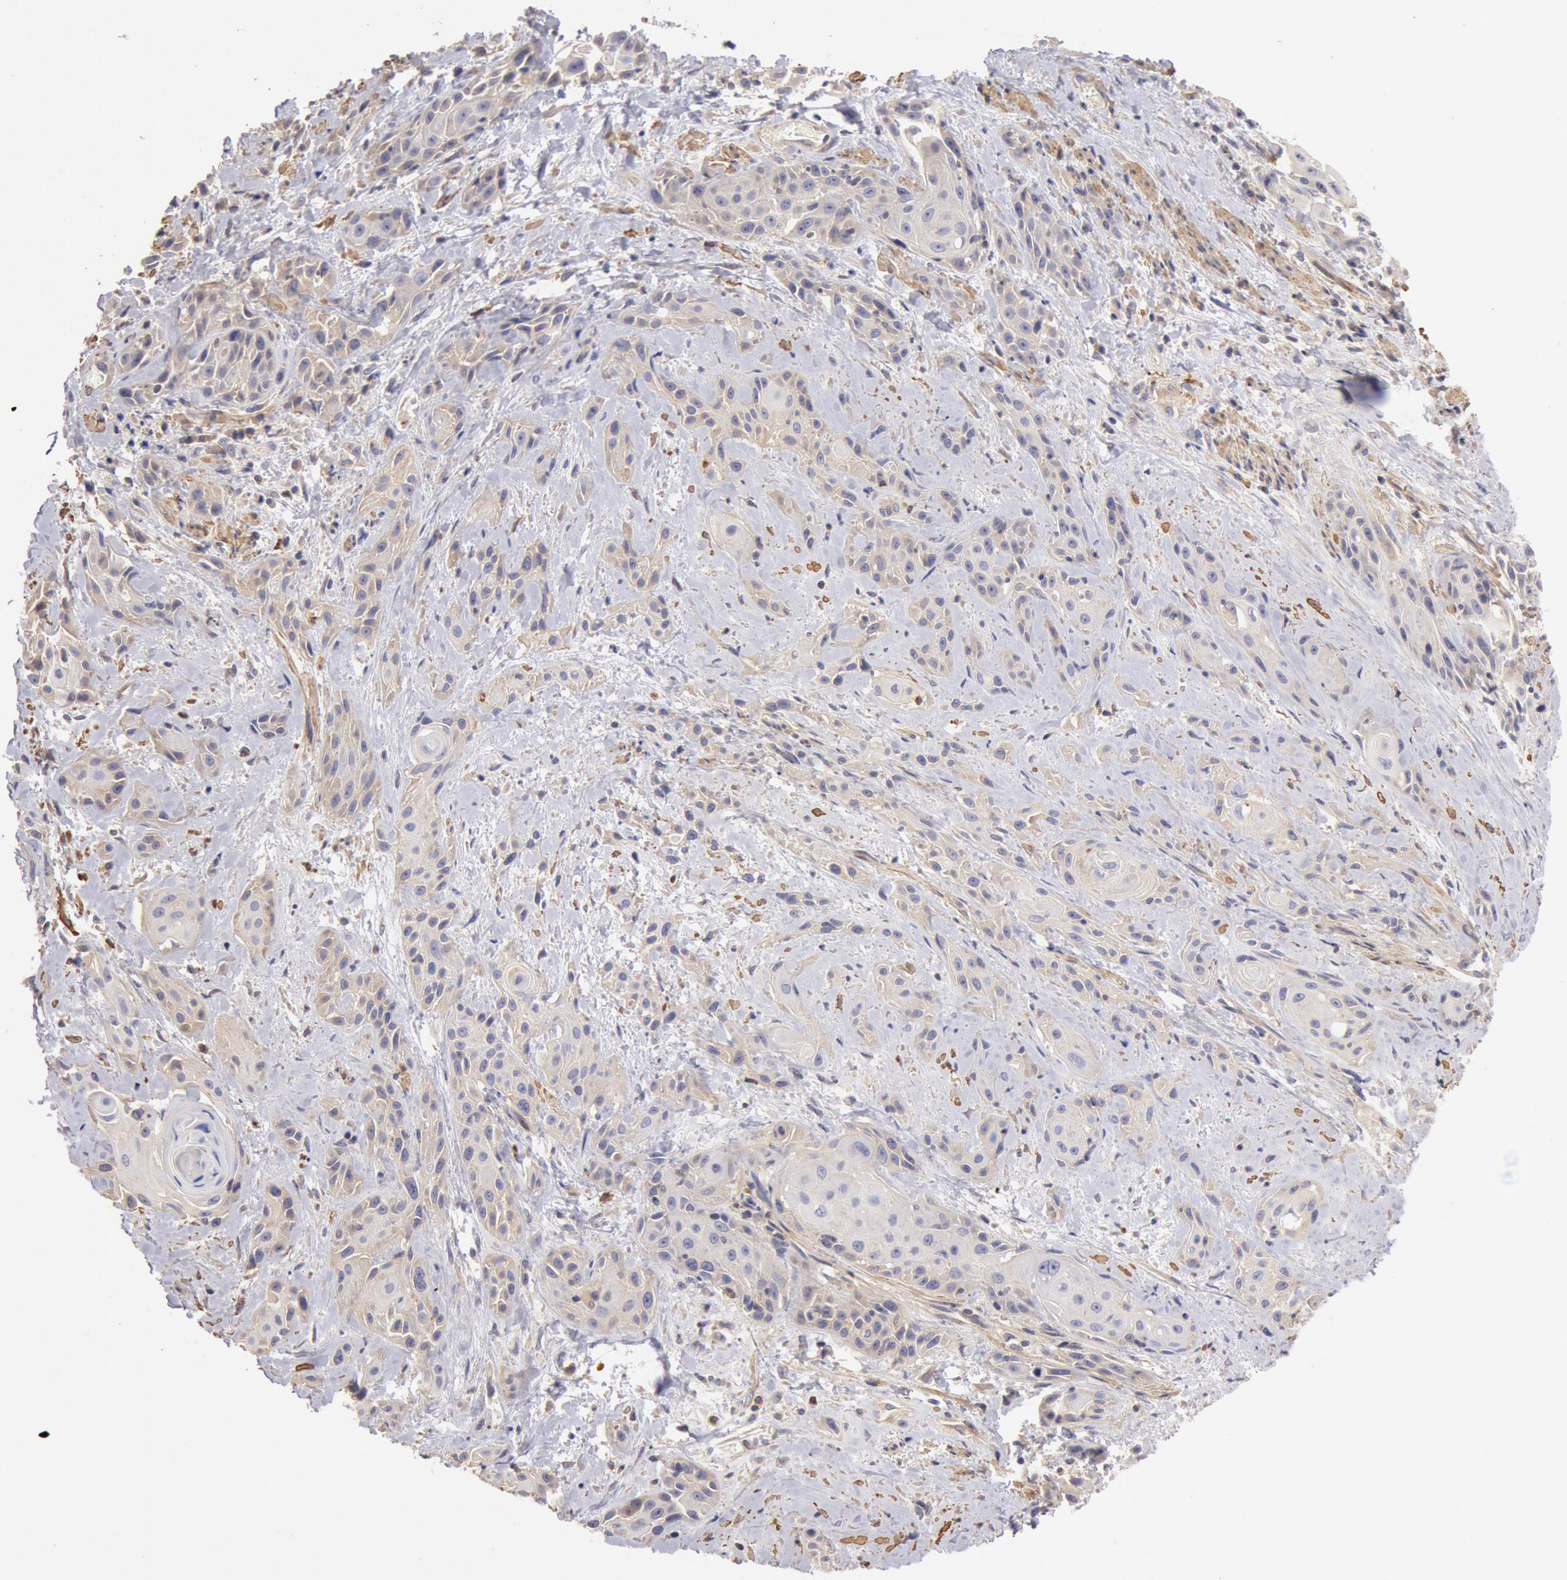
{"staining": {"intensity": "weak", "quantity": "25%-75%", "location": "cytoplasmic/membranous"}, "tissue": "skin cancer", "cell_type": "Tumor cells", "image_type": "cancer", "snomed": [{"axis": "morphology", "description": "Squamous cell carcinoma, NOS"}, {"axis": "topography", "description": "Skin"}, {"axis": "topography", "description": "Anal"}], "caption": "Immunohistochemistry image of neoplastic tissue: human squamous cell carcinoma (skin) stained using immunohistochemistry (IHC) reveals low levels of weak protein expression localized specifically in the cytoplasmic/membranous of tumor cells, appearing as a cytoplasmic/membranous brown color.", "gene": "TMED8", "patient": {"sex": "male", "age": 64}}